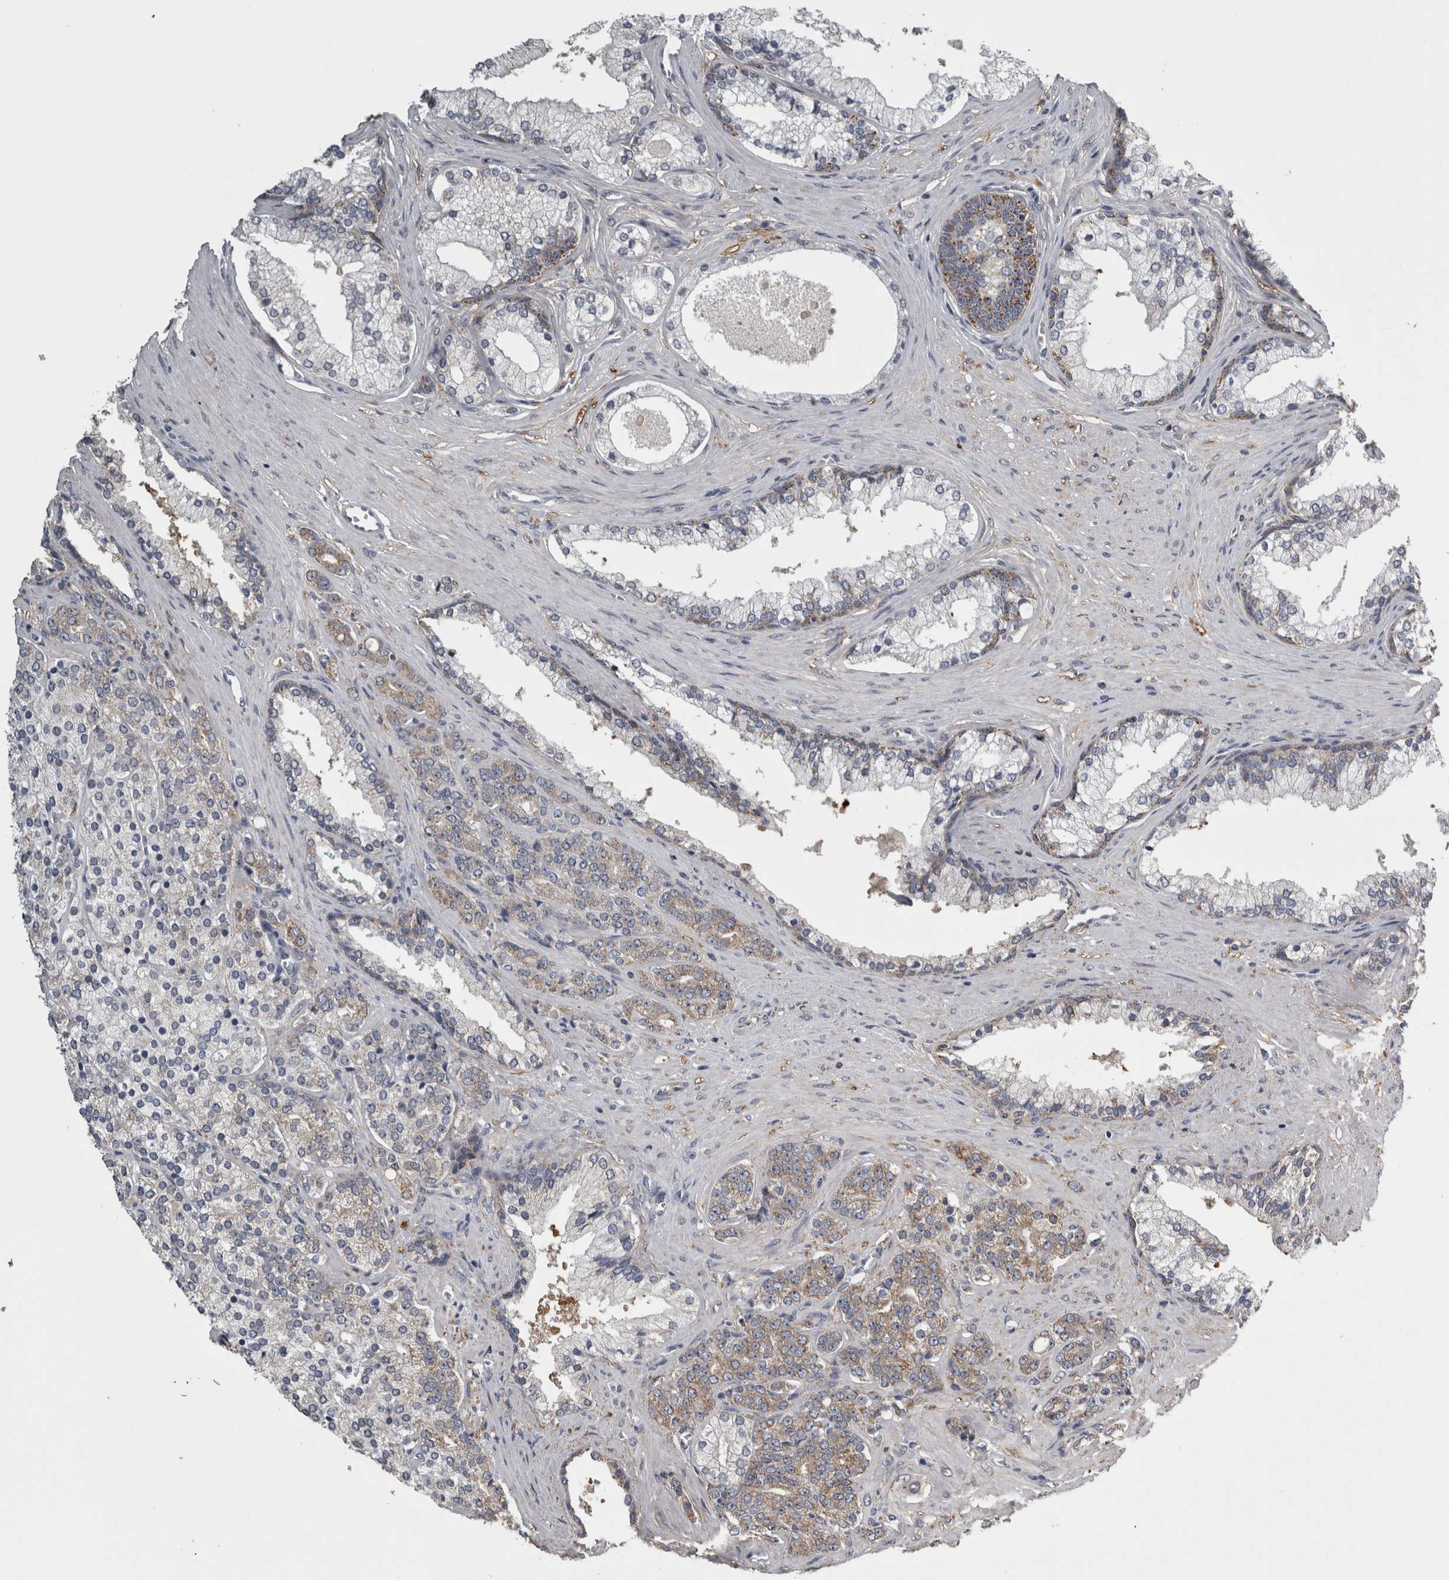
{"staining": {"intensity": "moderate", "quantity": "<25%", "location": "cytoplasmic/membranous"}, "tissue": "prostate cancer", "cell_type": "Tumor cells", "image_type": "cancer", "snomed": [{"axis": "morphology", "description": "Adenocarcinoma, High grade"}, {"axis": "topography", "description": "Prostate"}], "caption": "A brown stain shows moderate cytoplasmic/membranous positivity of a protein in human adenocarcinoma (high-grade) (prostate) tumor cells.", "gene": "FRK", "patient": {"sex": "male", "age": 71}}